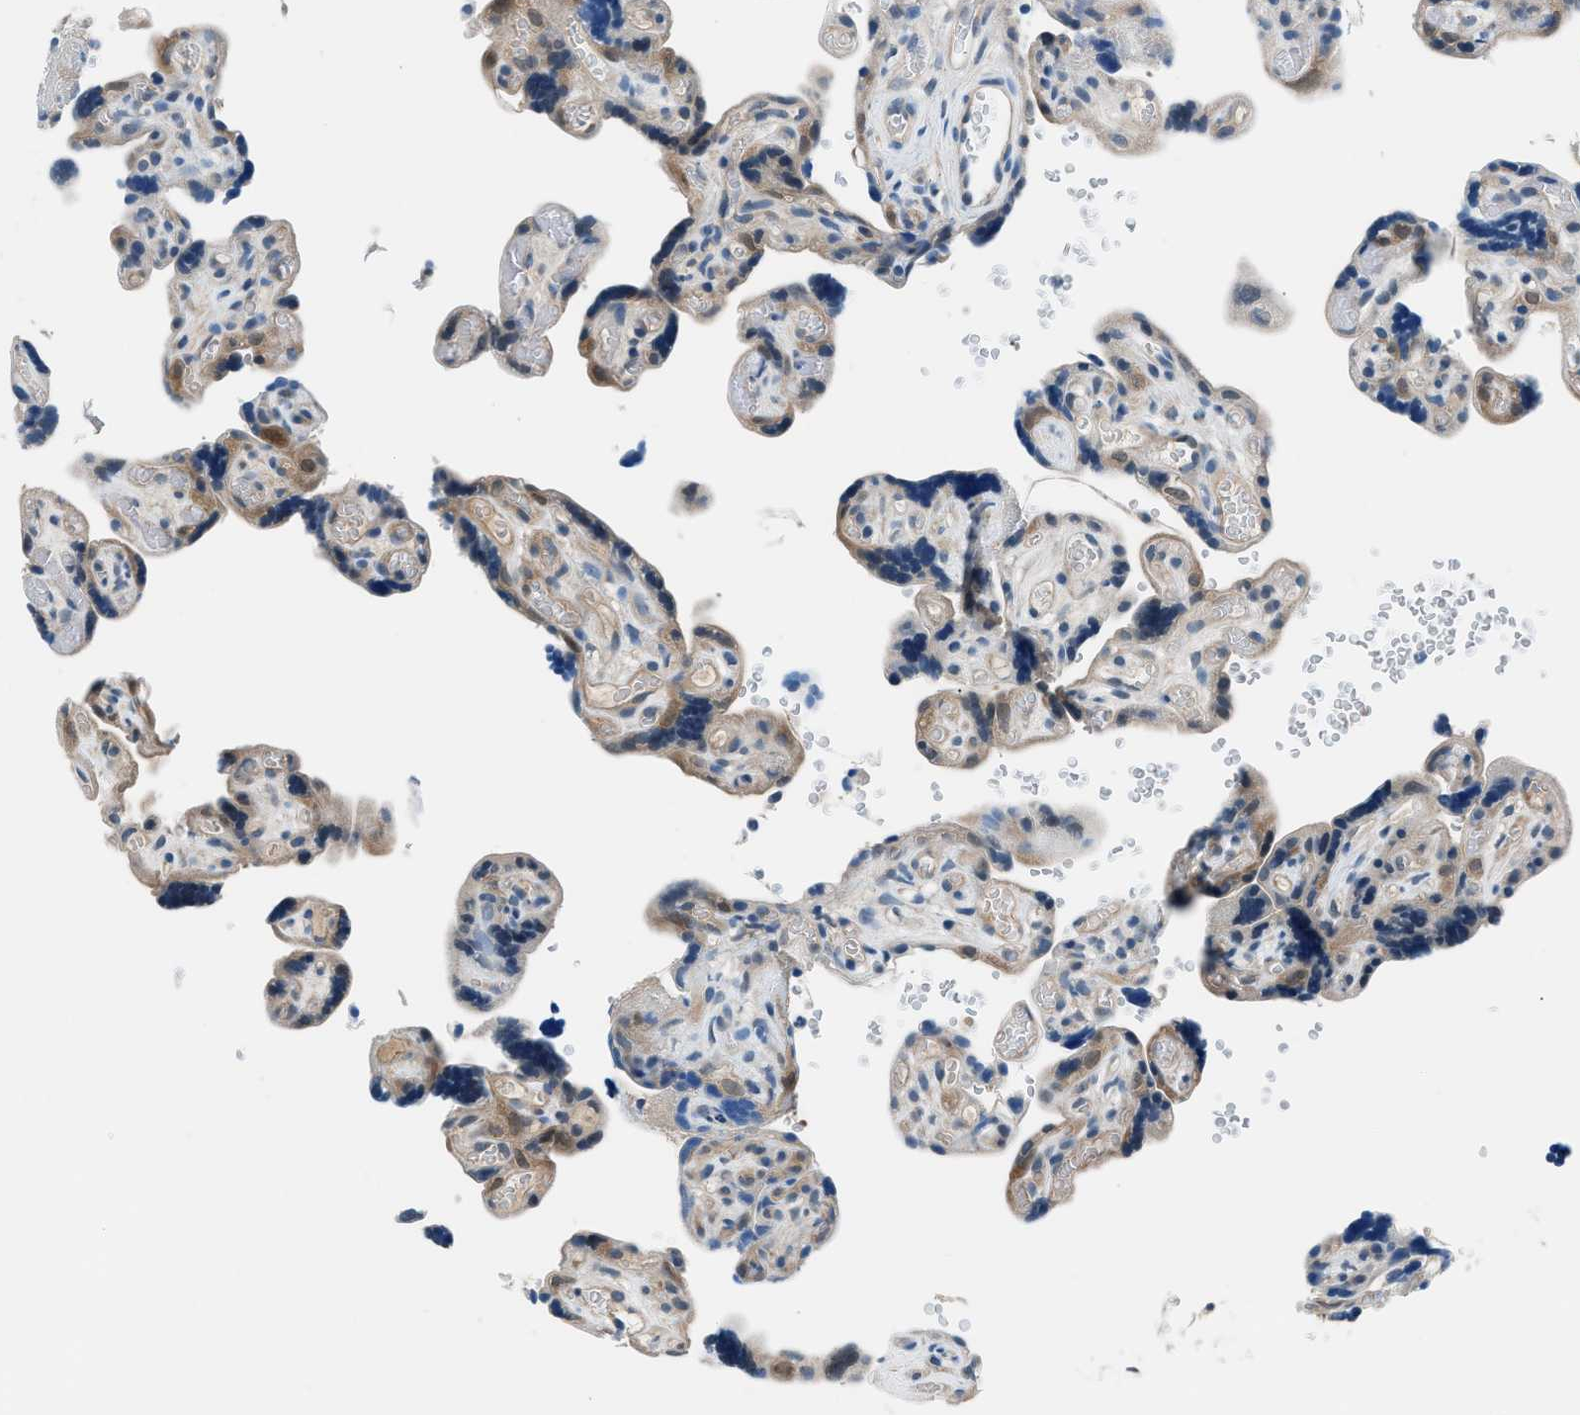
{"staining": {"intensity": "weak", "quantity": "25%-75%", "location": "cytoplasmic/membranous"}, "tissue": "placenta", "cell_type": "Decidual cells", "image_type": "normal", "snomed": [{"axis": "morphology", "description": "Normal tissue, NOS"}, {"axis": "topography", "description": "Placenta"}], "caption": "Weak cytoplasmic/membranous expression is present in approximately 25%-75% of decidual cells in normal placenta.", "gene": "ACP1", "patient": {"sex": "female", "age": 30}}